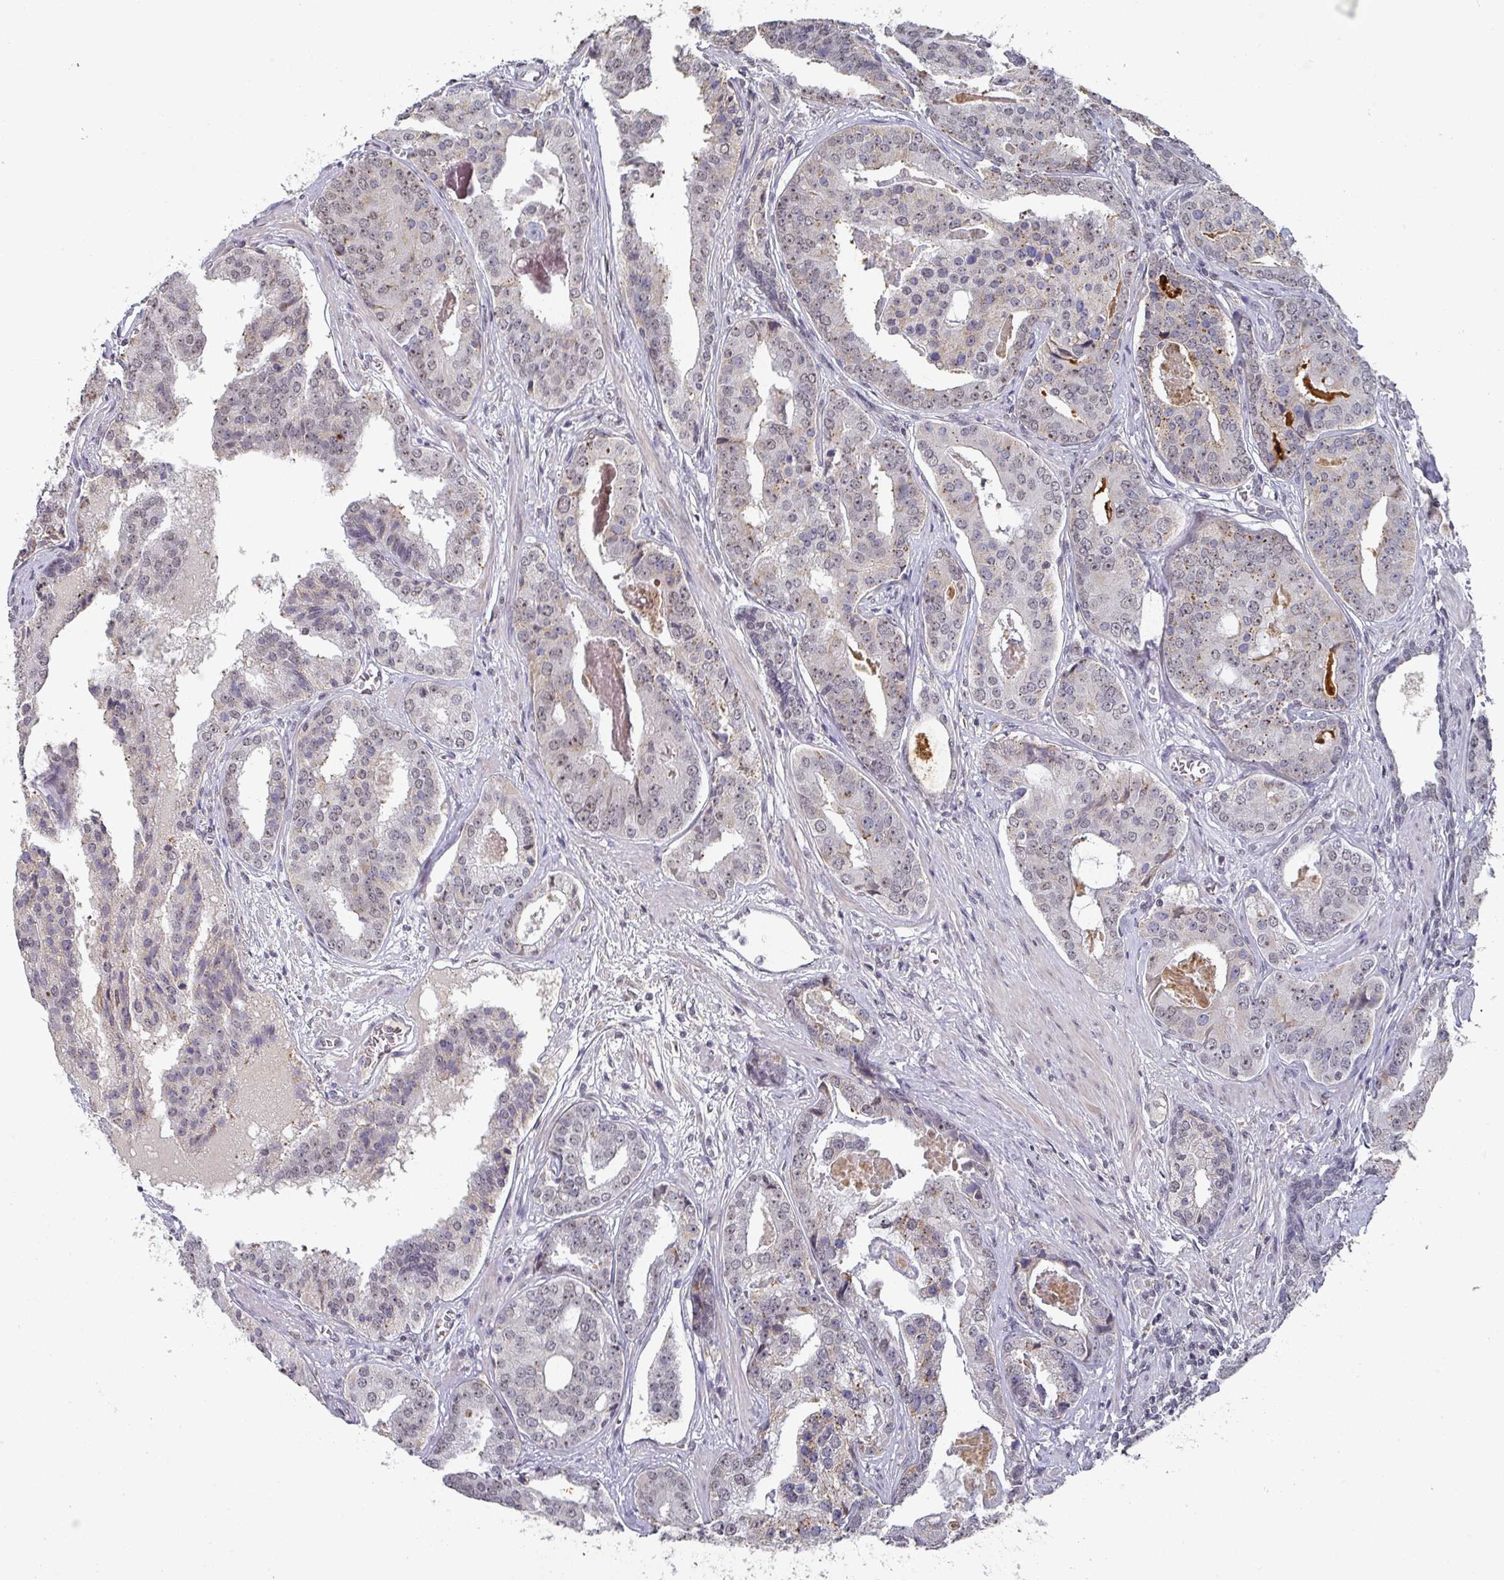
{"staining": {"intensity": "weak", "quantity": "25%-75%", "location": "nuclear"}, "tissue": "prostate cancer", "cell_type": "Tumor cells", "image_type": "cancer", "snomed": [{"axis": "morphology", "description": "Adenocarcinoma, High grade"}, {"axis": "topography", "description": "Prostate"}], "caption": "Adenocarcinoma (high-grade) (prostate) stained with DAB (3,3'-diaminobenzidine) immunohistochemistry demonstrates low levels of weak nuclear positivity in approximately 25%-75% of tumor cells.", "gene": "ZNF654", "patient": {"sex": "male", "age": 71}}